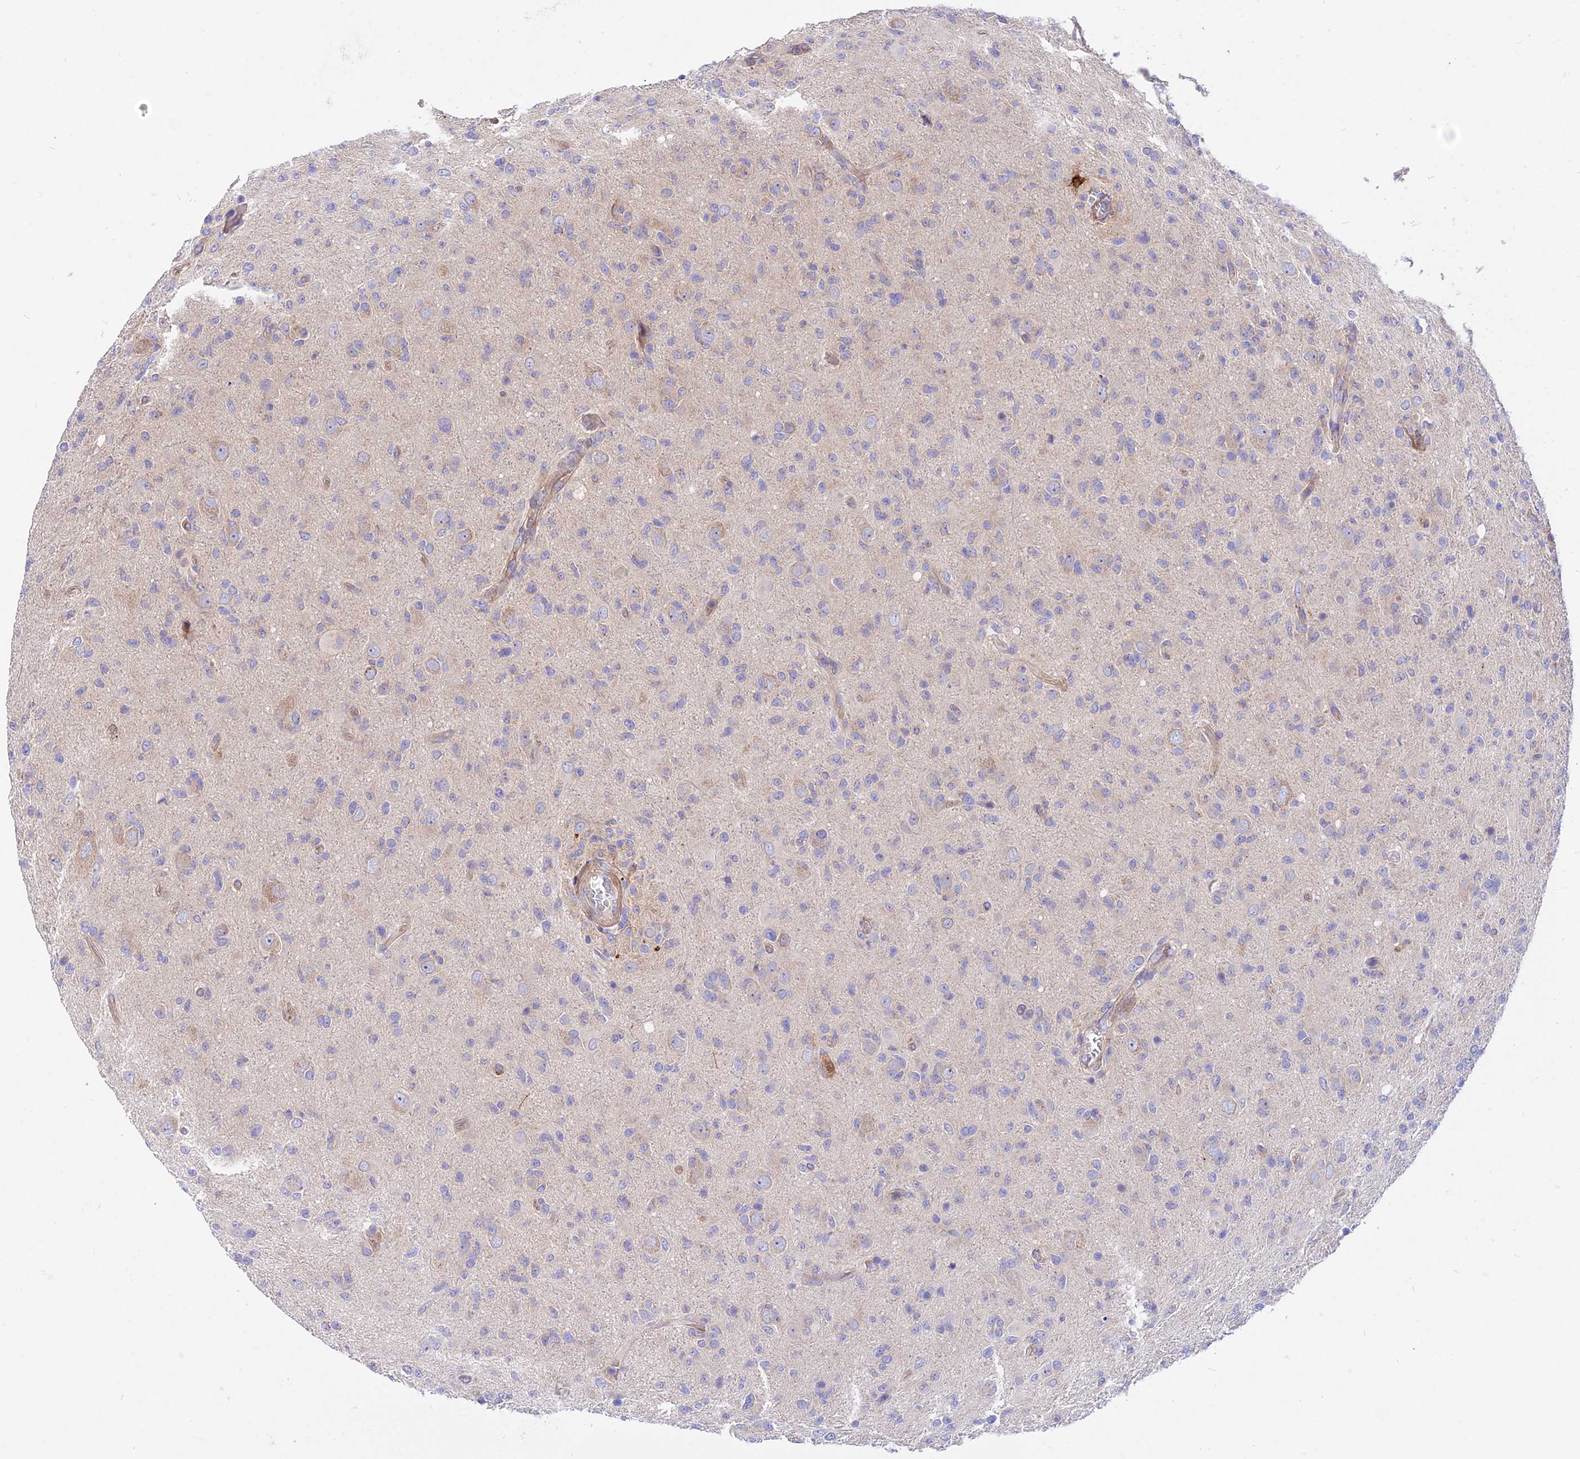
{"staining": {"intensity": "weak", "quantity": "<25%", "location": "cytoplasmic/membranous"}, "tissue": "glioma", "cell_type": "Tumor cells", "image_type": "cancer", "snomed": [{"axis": "morphology", "description": "Glioma, malignant, High grade"}, {"axis": "topography", "description": "Brain"}], "caption": "DAB immunohistochemical staining of human malignant glioma (high-grade) reveals no significant staining in tumor cells. (Brightfield microscopy of DAB (3,3'-diaminobenzidine) immunohistochemistry at high magnification).", "gene": "TRIM43B", "patient": {"sex": "female", "age": 57}}